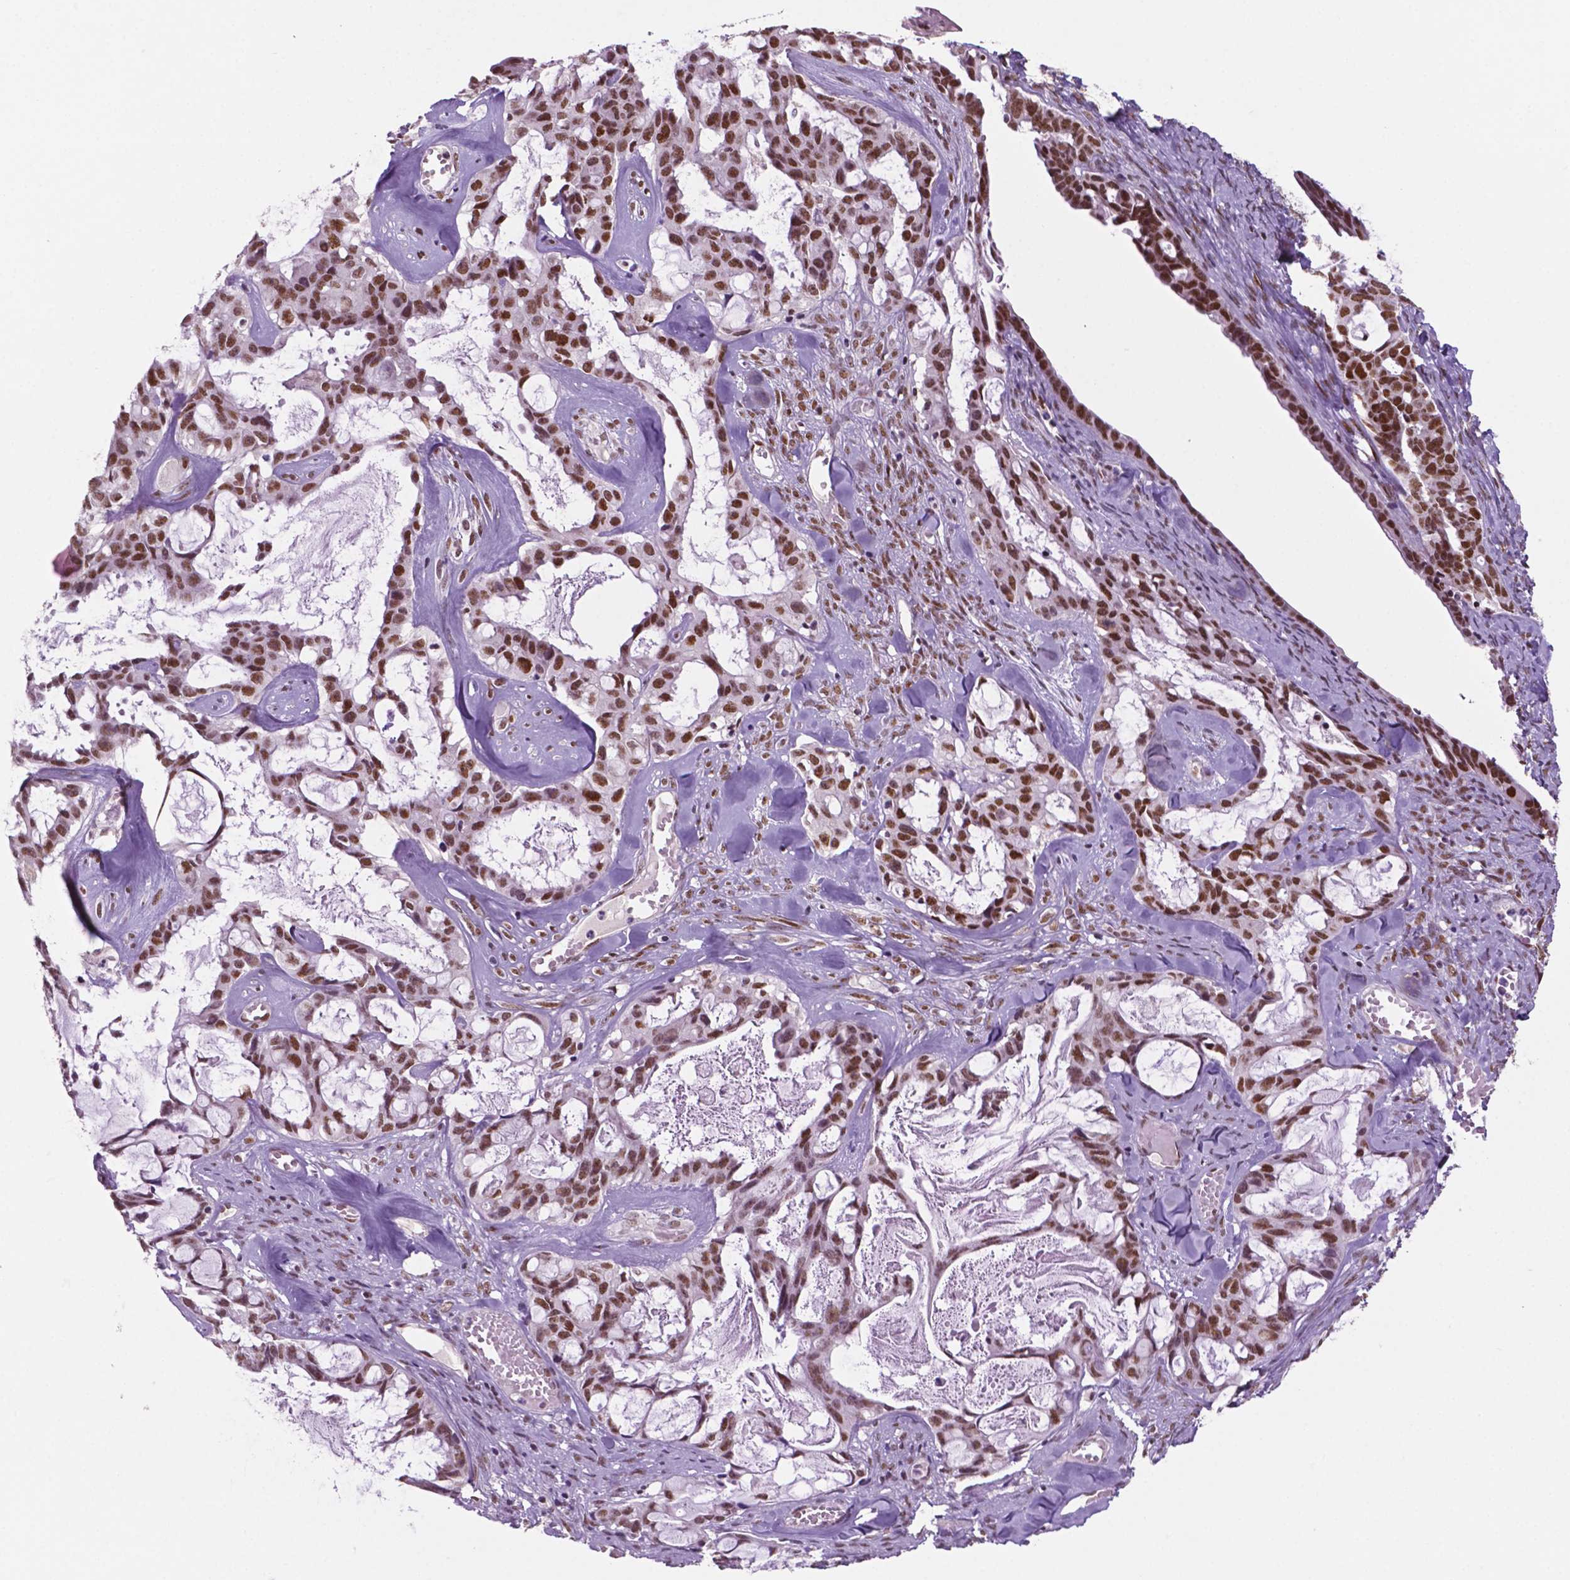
{"staining": {"intensity": "moderate", "quantity": "25%-75%", "location": "nuclear"}, "tissue": "ovarian cancer", "cell_type": "Tumor cells", "image_type": "cancer", "snomed": [{"axis": "morphology", "description": "Cystadenocarcinoma, serous, NOS"}, {"axis": "topography", "description": "Ovary"}], "caption": "This micrograph shows immunohistochemistry (IHC) staining of ovarian cancer, with medium moderate nuclear staining in approximately 25%-75% of tumor cells.", "gene": "MLH1", "patient": {"sex": "female", "age": 69}}